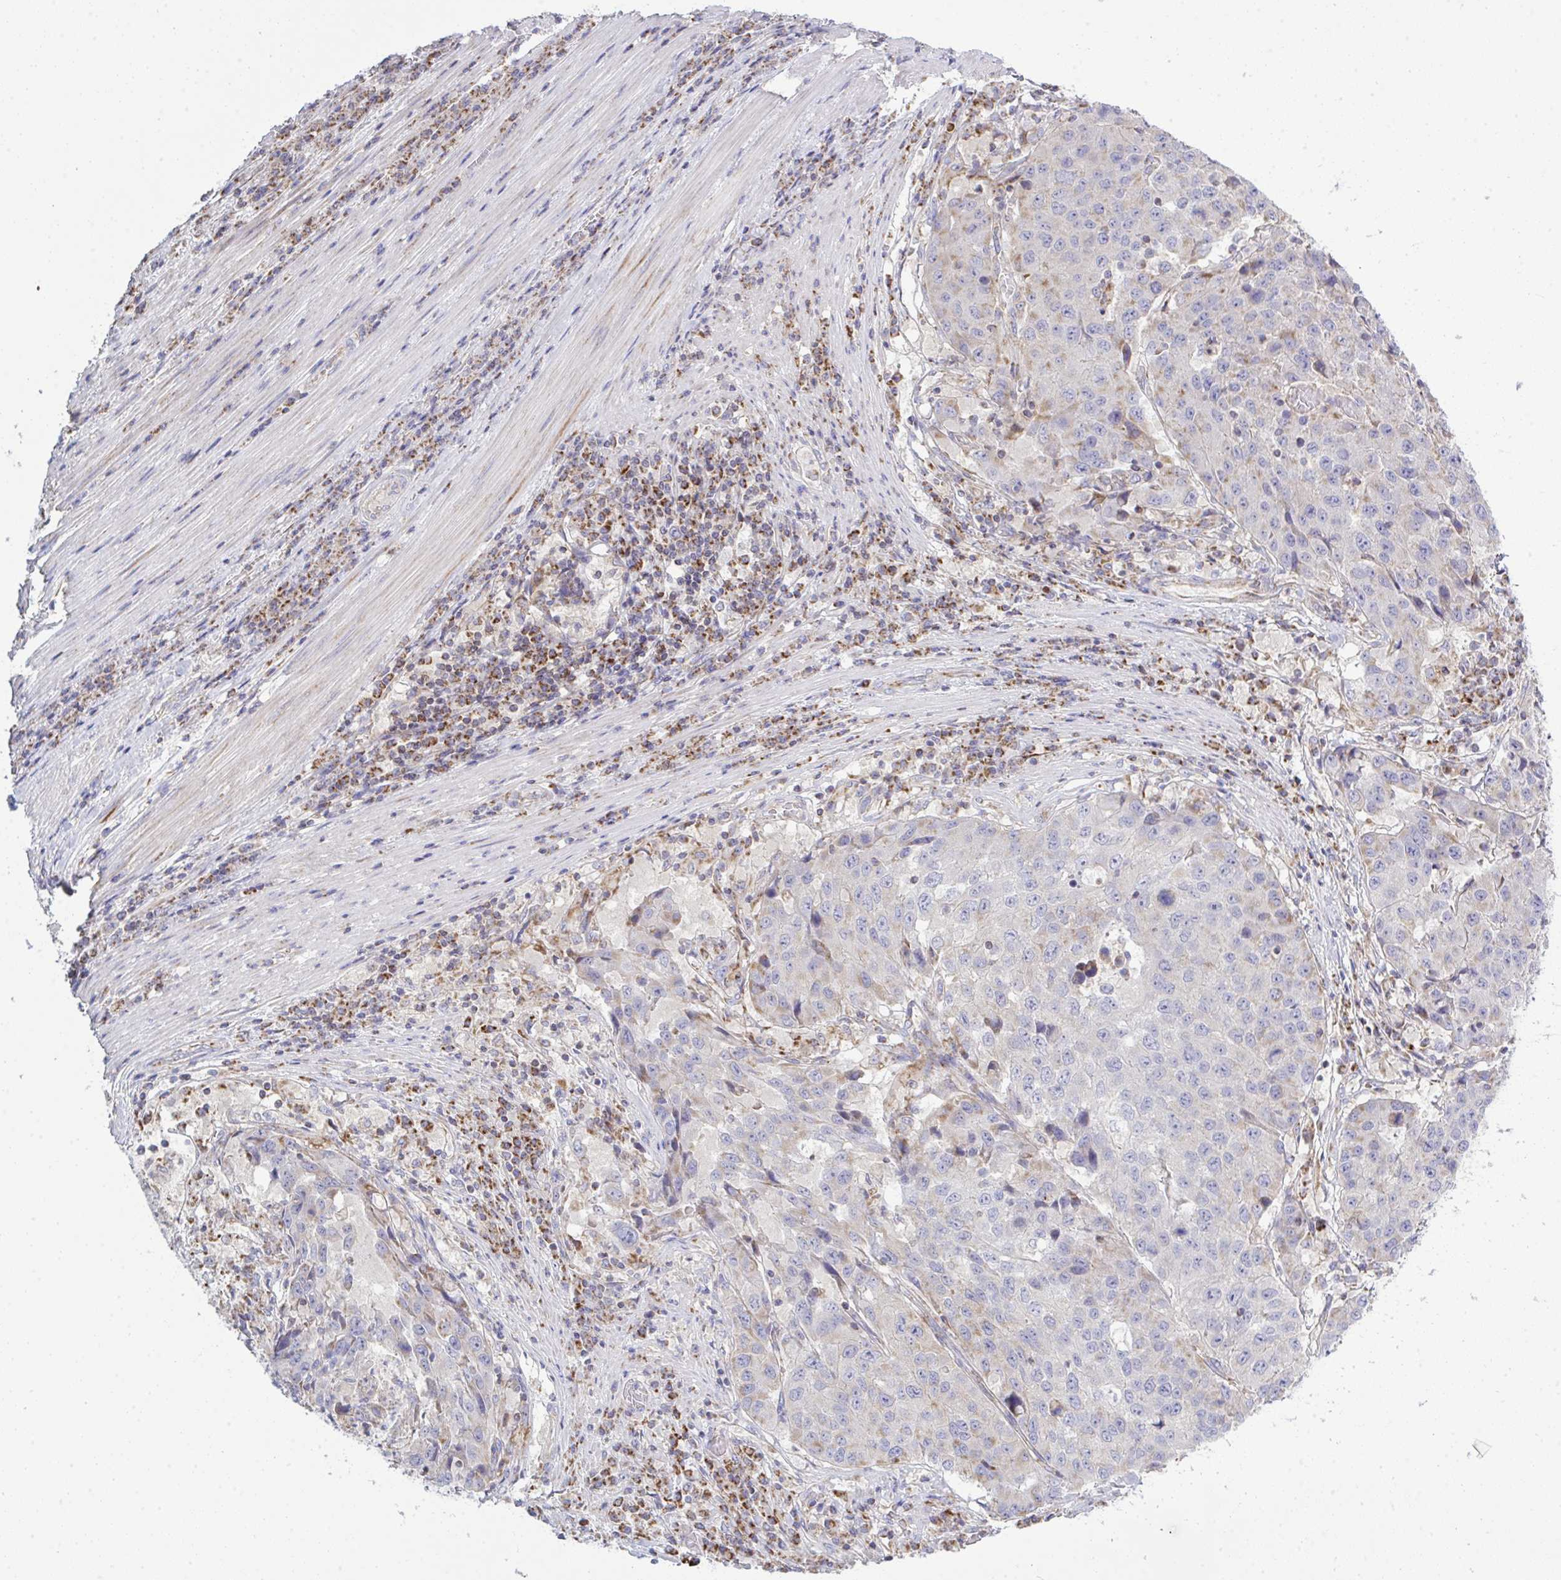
{"staining": {"intensity": "negative", "quantity": "none", "location": "none"}, "tissue": "stomach cancer", "cell_type": "Tumor cells", "image_type": "cancer", "snomed": [{"axis": "morphology", "description": "Adenocarcinoma, NOS"}, {"axis": "topography", "description": "Stomach"}], "caption": "An IHC histopathology image of stomach adenocarcinoma is shown. There is no staining in tumor cells of stomach adenocarcinoma.", "gene": "NDUFA7", "patient": {"sex": "male", "age": 71}}